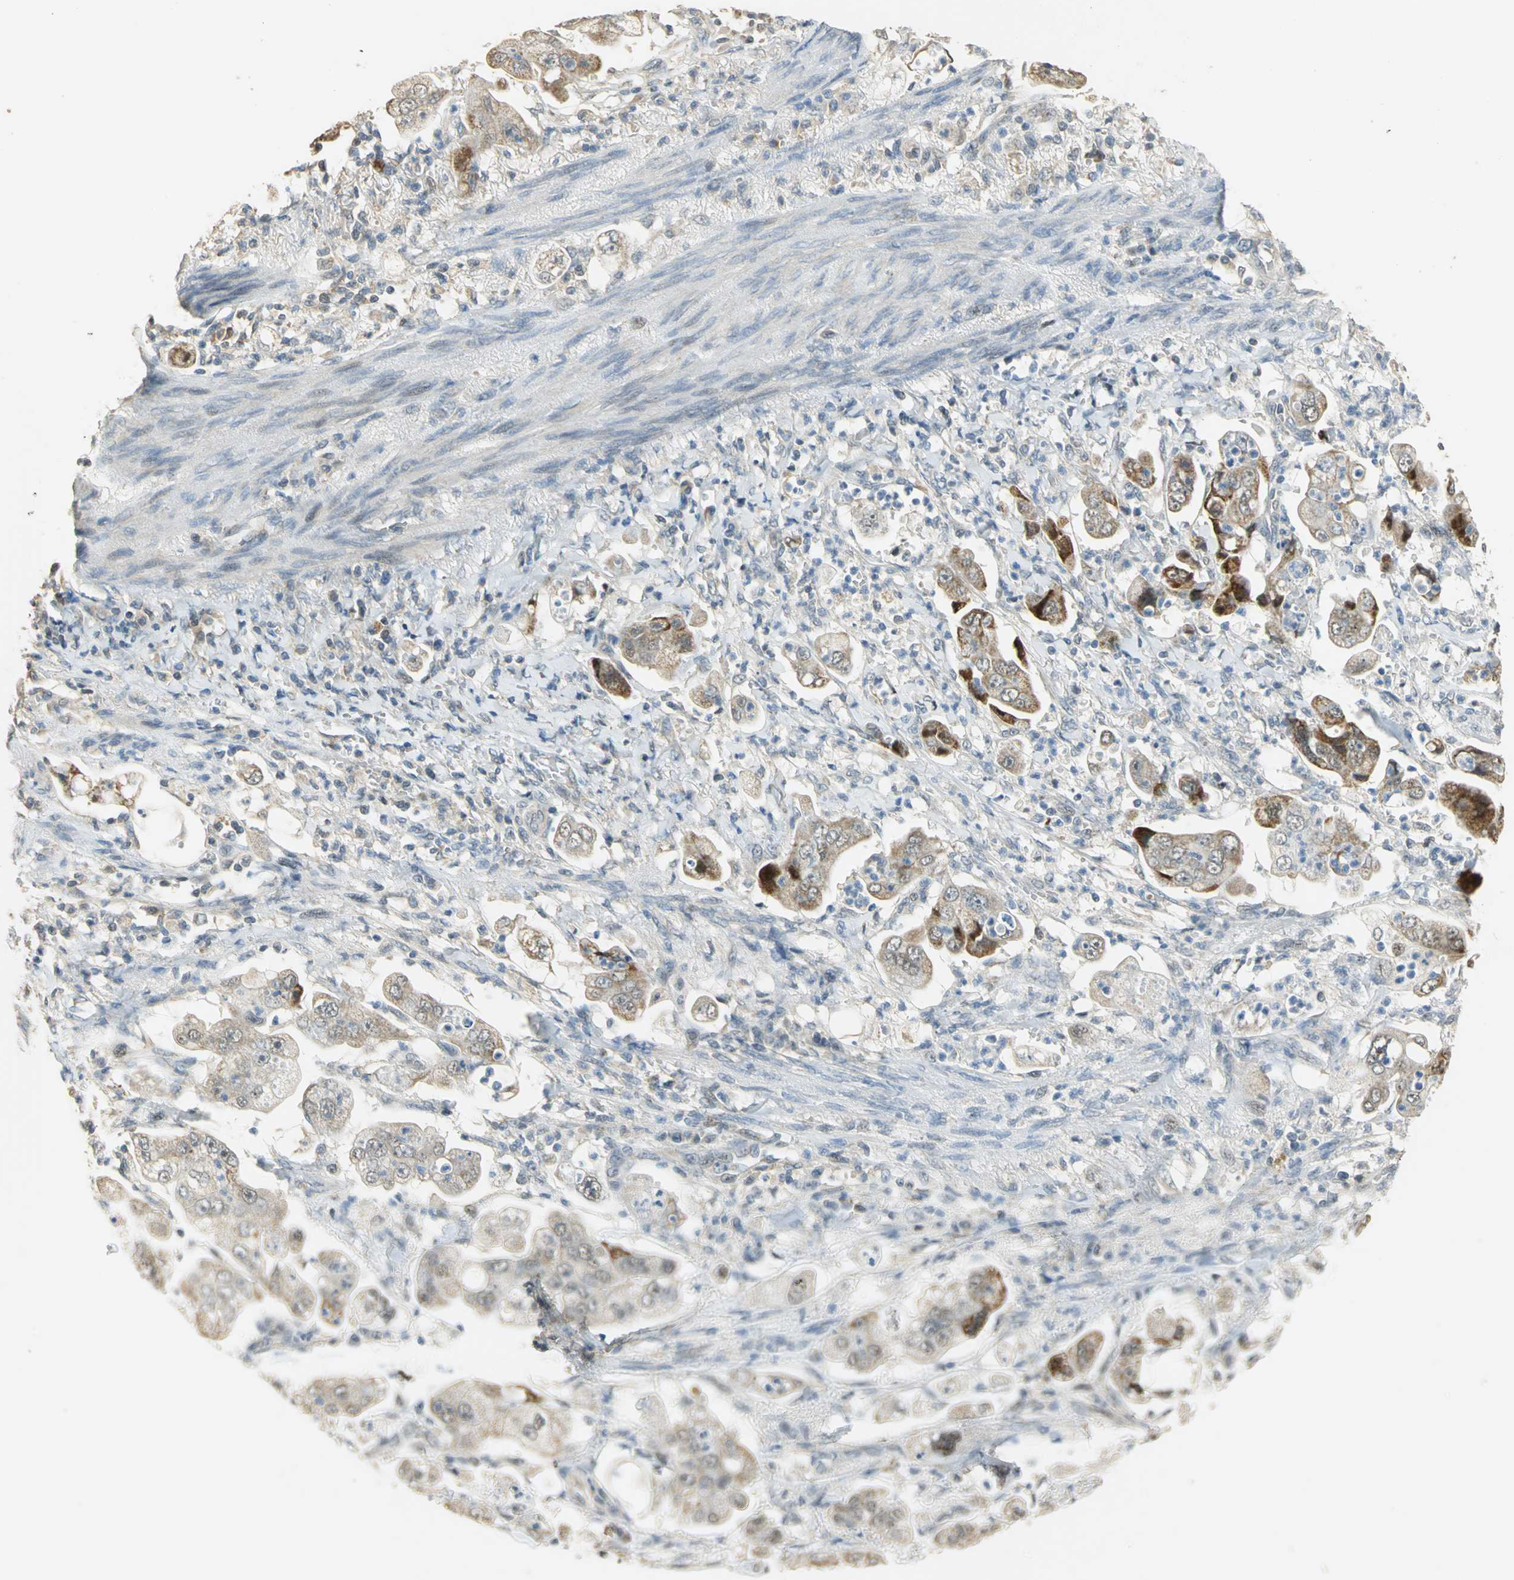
{"staining": {"intensity": "weak", "quantity": ">75%", "location": "cytoplasmic/membranous"}, "tissue": "stomach cancer", "cell_type": "Tumor cells", "image_type": "cancer", "snomed": [{"axis": "morphology", "description": "Adenocarcinoma, NOS"}, {"axis": "topography", "description": "Stomach"}], "caption": "Immunohistochemistry (IHC) staining of stomach adenocarcinoma, which displays low levels of weak cytoplasmic/membranous expression in approximately >75% of tumor cells indicating weak cytoplasmic/membranous protein expression. The staining was performed using DAB (brown) for protein detection and nuclei were counterstained in hematoxylin (blue).", "gene": "HDHD5", "patient": {"sex": "male", "age": 62}}